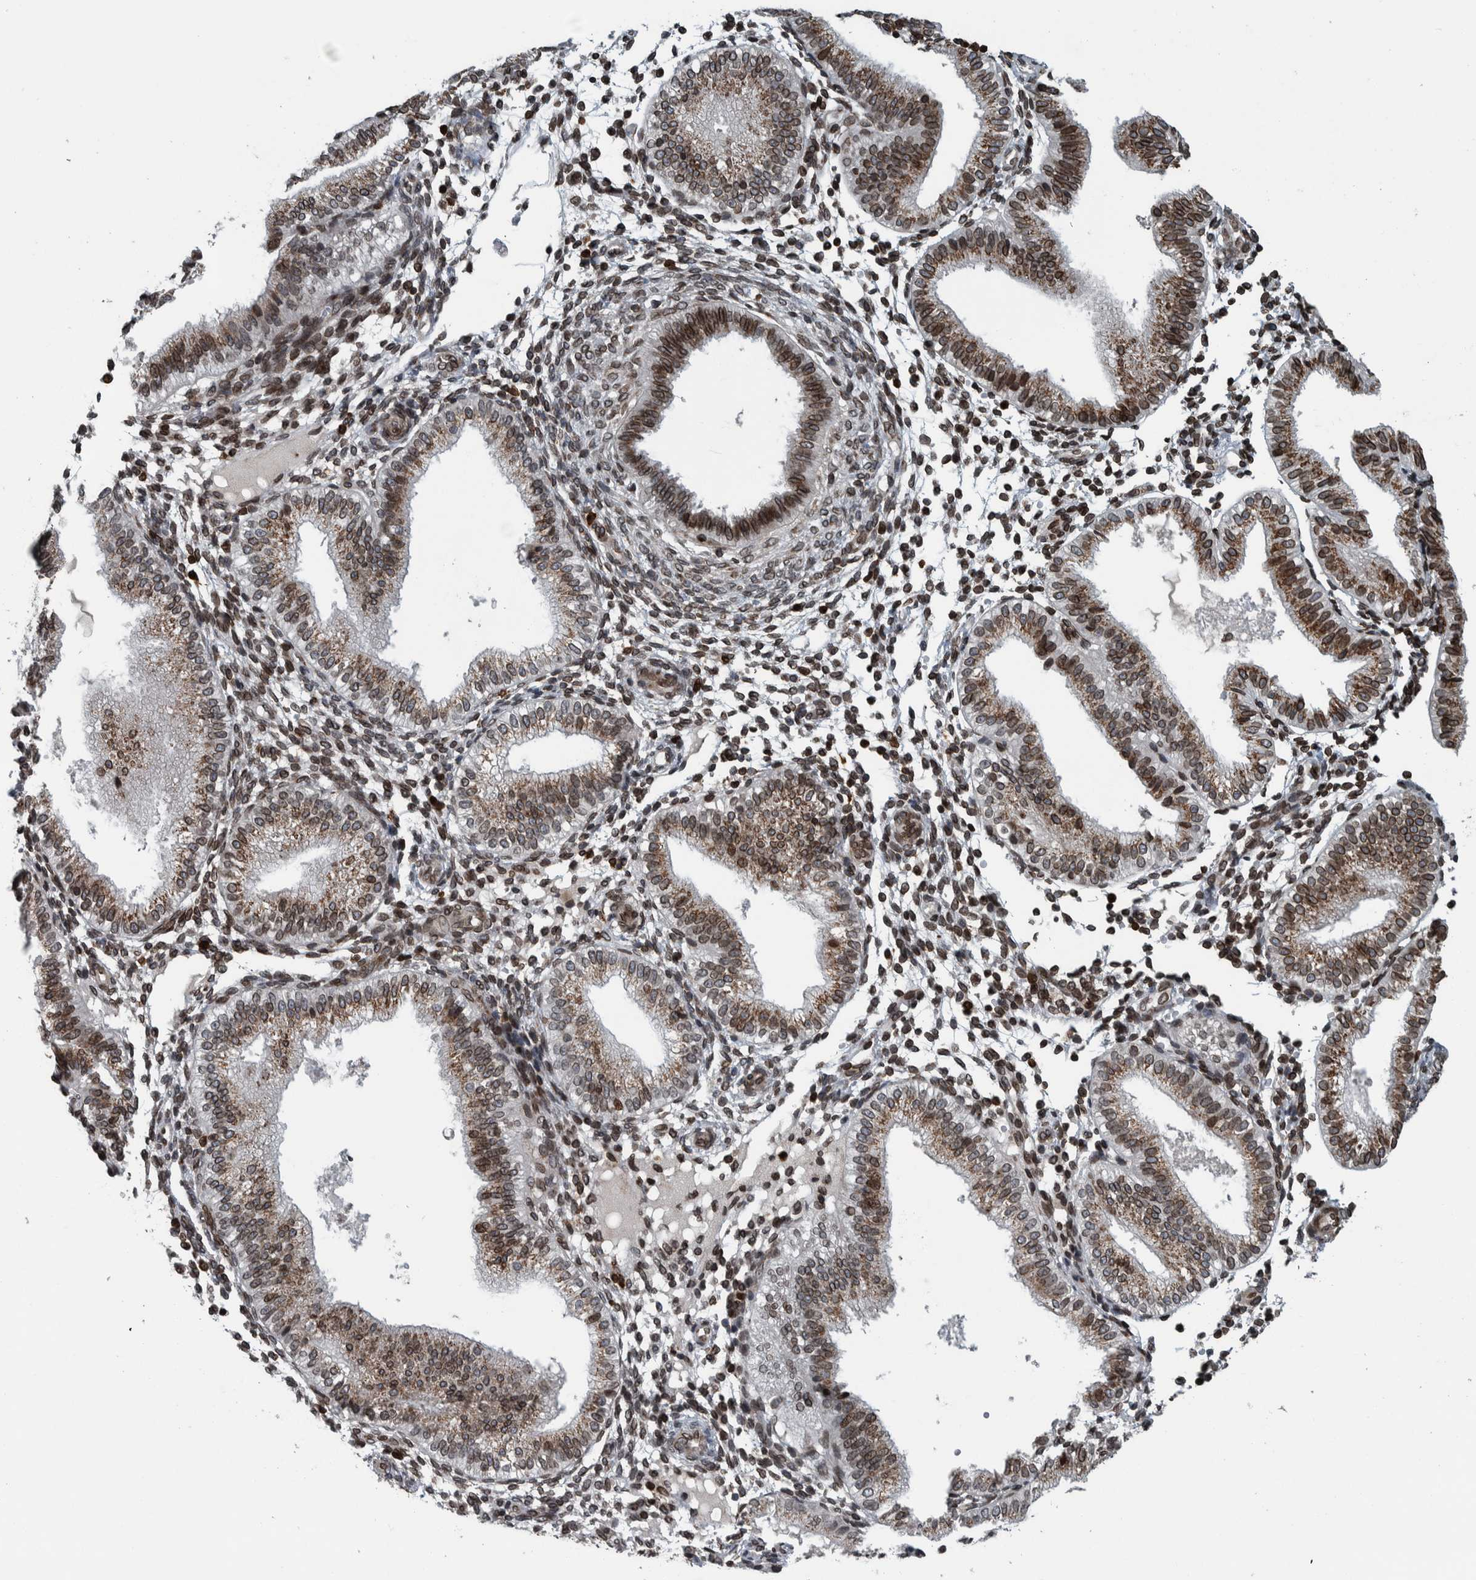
{"staining": {"intensity": "moderate", "quantity": "25%-75%", "location": "cytoplasmic/membranous,nuclear"}, "tissue": "endometrium", "cell_type": "Cells in endometrial stroma", "image_type": "normal", "snomed": [{"axis": "morphology", "description": "Normal tissue, NOS"}, {"axis": "topography", "description": "Endometrium"}], "caption": "An IHC histopathology image of benign tissue is shown. Protein staining in brown highlights moderate cytoplasmic/membranous,nuclear positivity in endometrium within cells in endometrial stroma.", "gene": "FAM135B", "patient": {"sex": "female", "age": 39}}